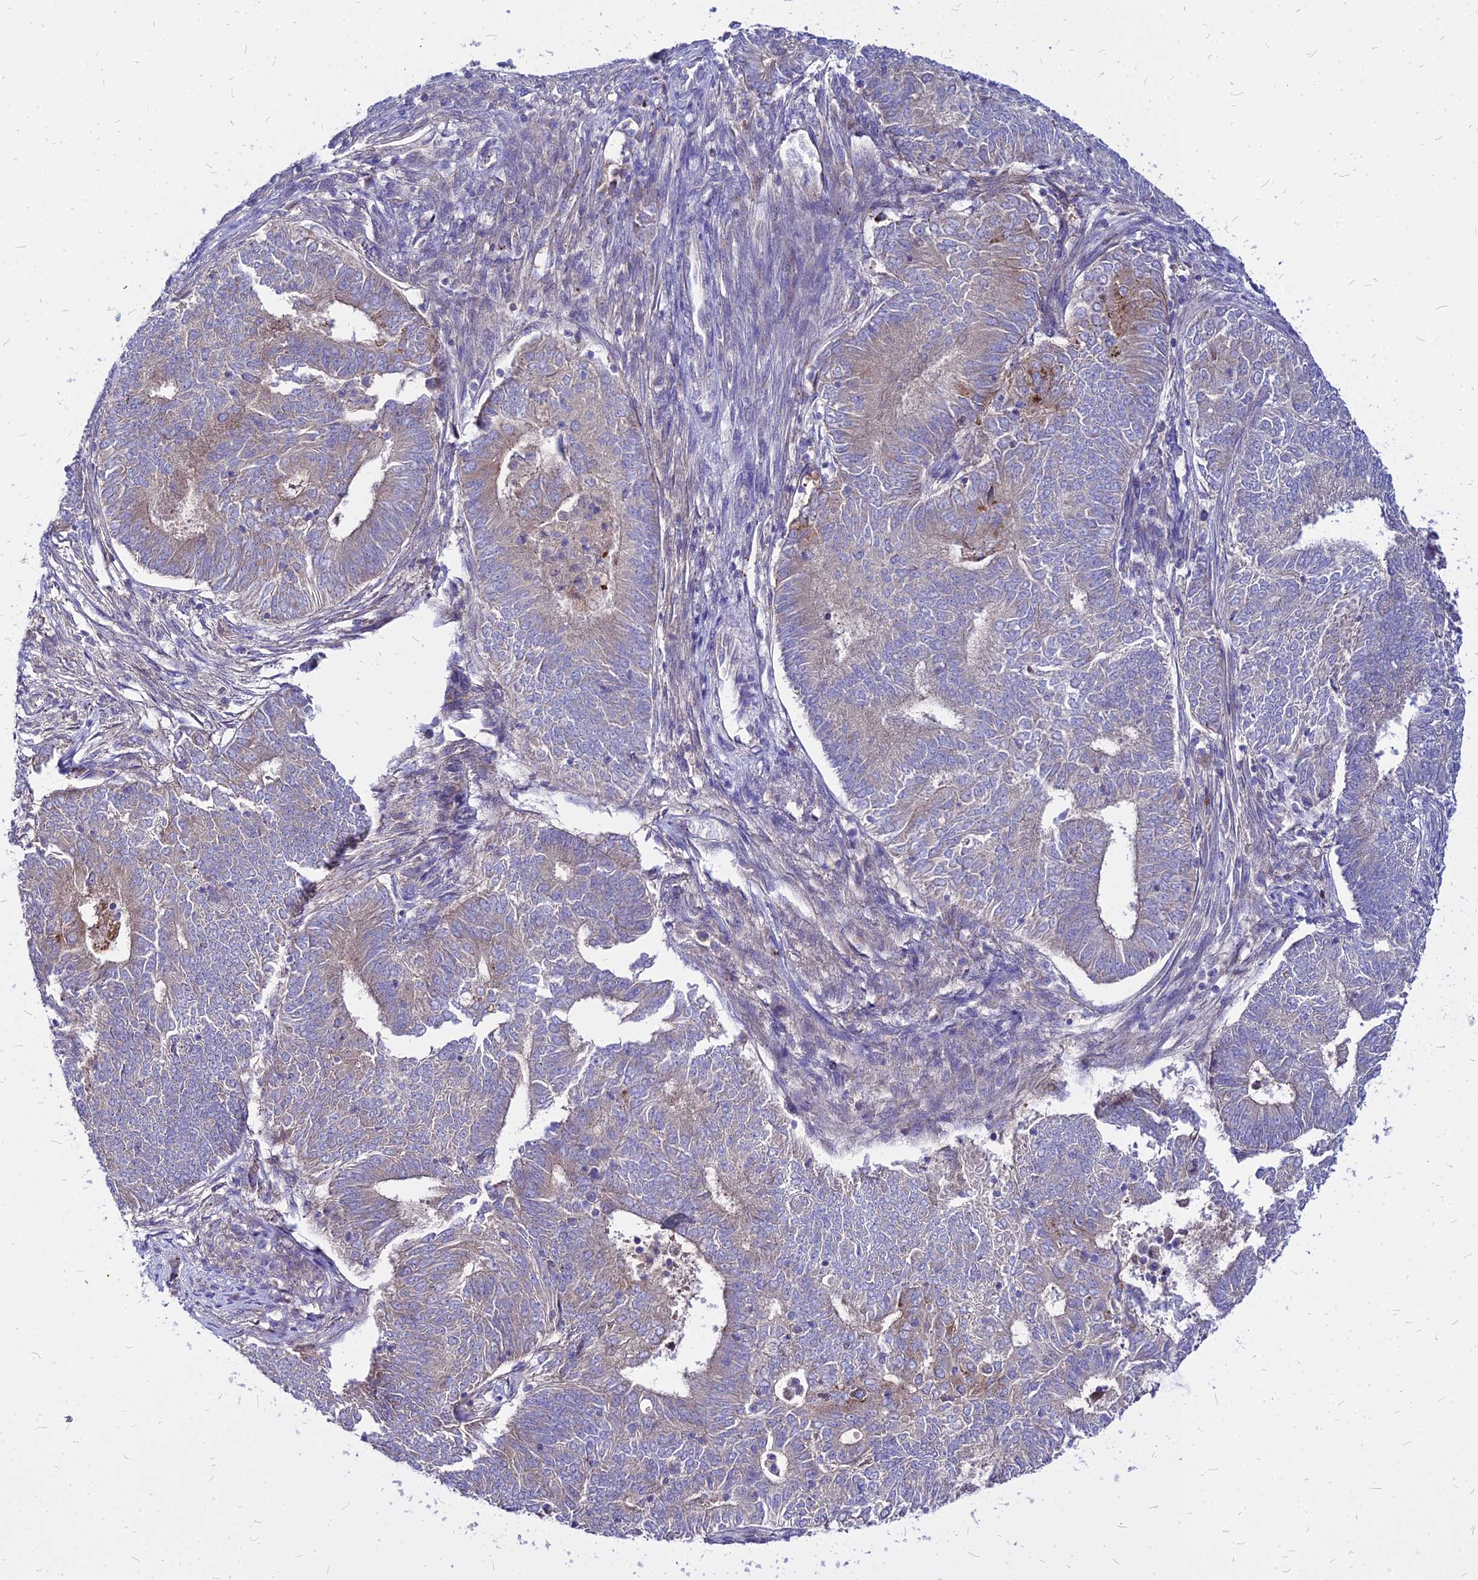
{"staining": {"intensity": "weak", "quantity": "25%-75%", "location": "cytoplasmic/membranous"}, "tissue": "endometrial cancer", "cell_type": "Tumor cells", "image_type": "cancer", "snomed": [{"axis": "morphology", "description": "Adenocarcinoma, NOS"}, {"axis": "topography", "description": "Endometrium"}], "caption": "There is low levels of weak cytoplasmic/membranous expression in tumor cells of endometrial cancer, as demonstrated by immunohistochemical staining (brown color).", "gene": "COMMD10", "patient": {"sex": "female", "age": 62}}